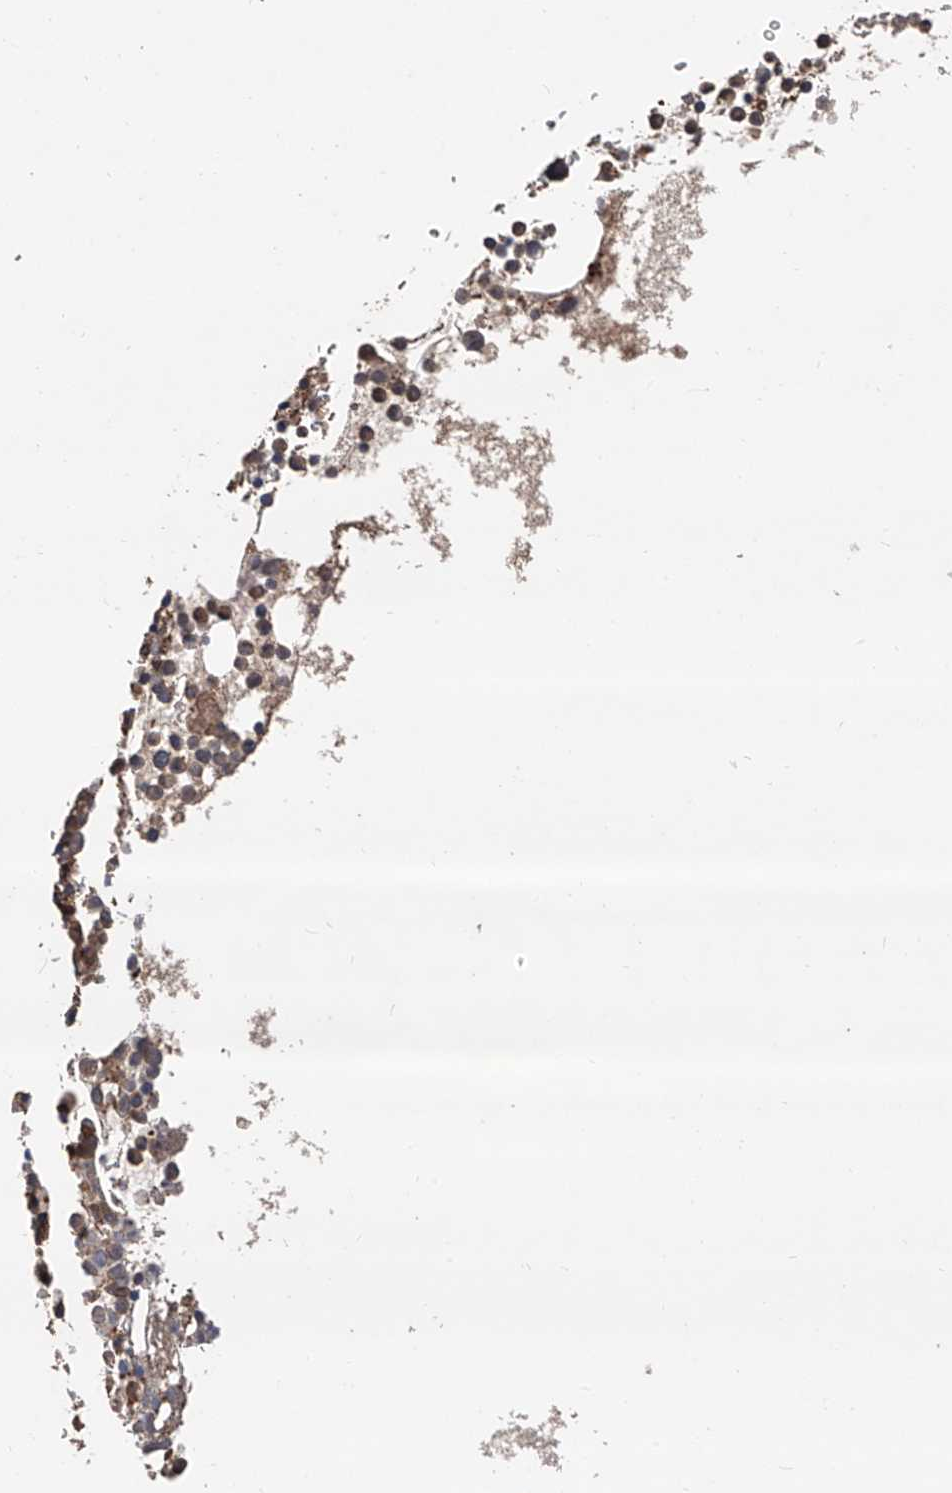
{"staining": {"intensity": "moderate", "quantity": "25%-75%", "location": "cytoplasmic/membranous"}, "tissue": "bone marrow", "cell_type": "Hematopoietic cells", "image_type": "normal", "snomed": [{"axis": "morphology", "description": "Normal tissue, NOS"}, {"axis": "topography", "description": "Bone marrow"}], "caption": "Immunohistochemistry (IHC) (DAB) staining of unremarkable human bone marrow shows moderate cytoplasmic/membranous protein expression in approximately 25%-75% of hematopoietic cells. The staining is performed using DAB (3,3'-diaminobenzidine) brown chromogen to label protein expression. The nuclei are counter-stained blue using hematoxylin.", "gene": "EDN1", "patient": {"sex": "female", "age": 78}}